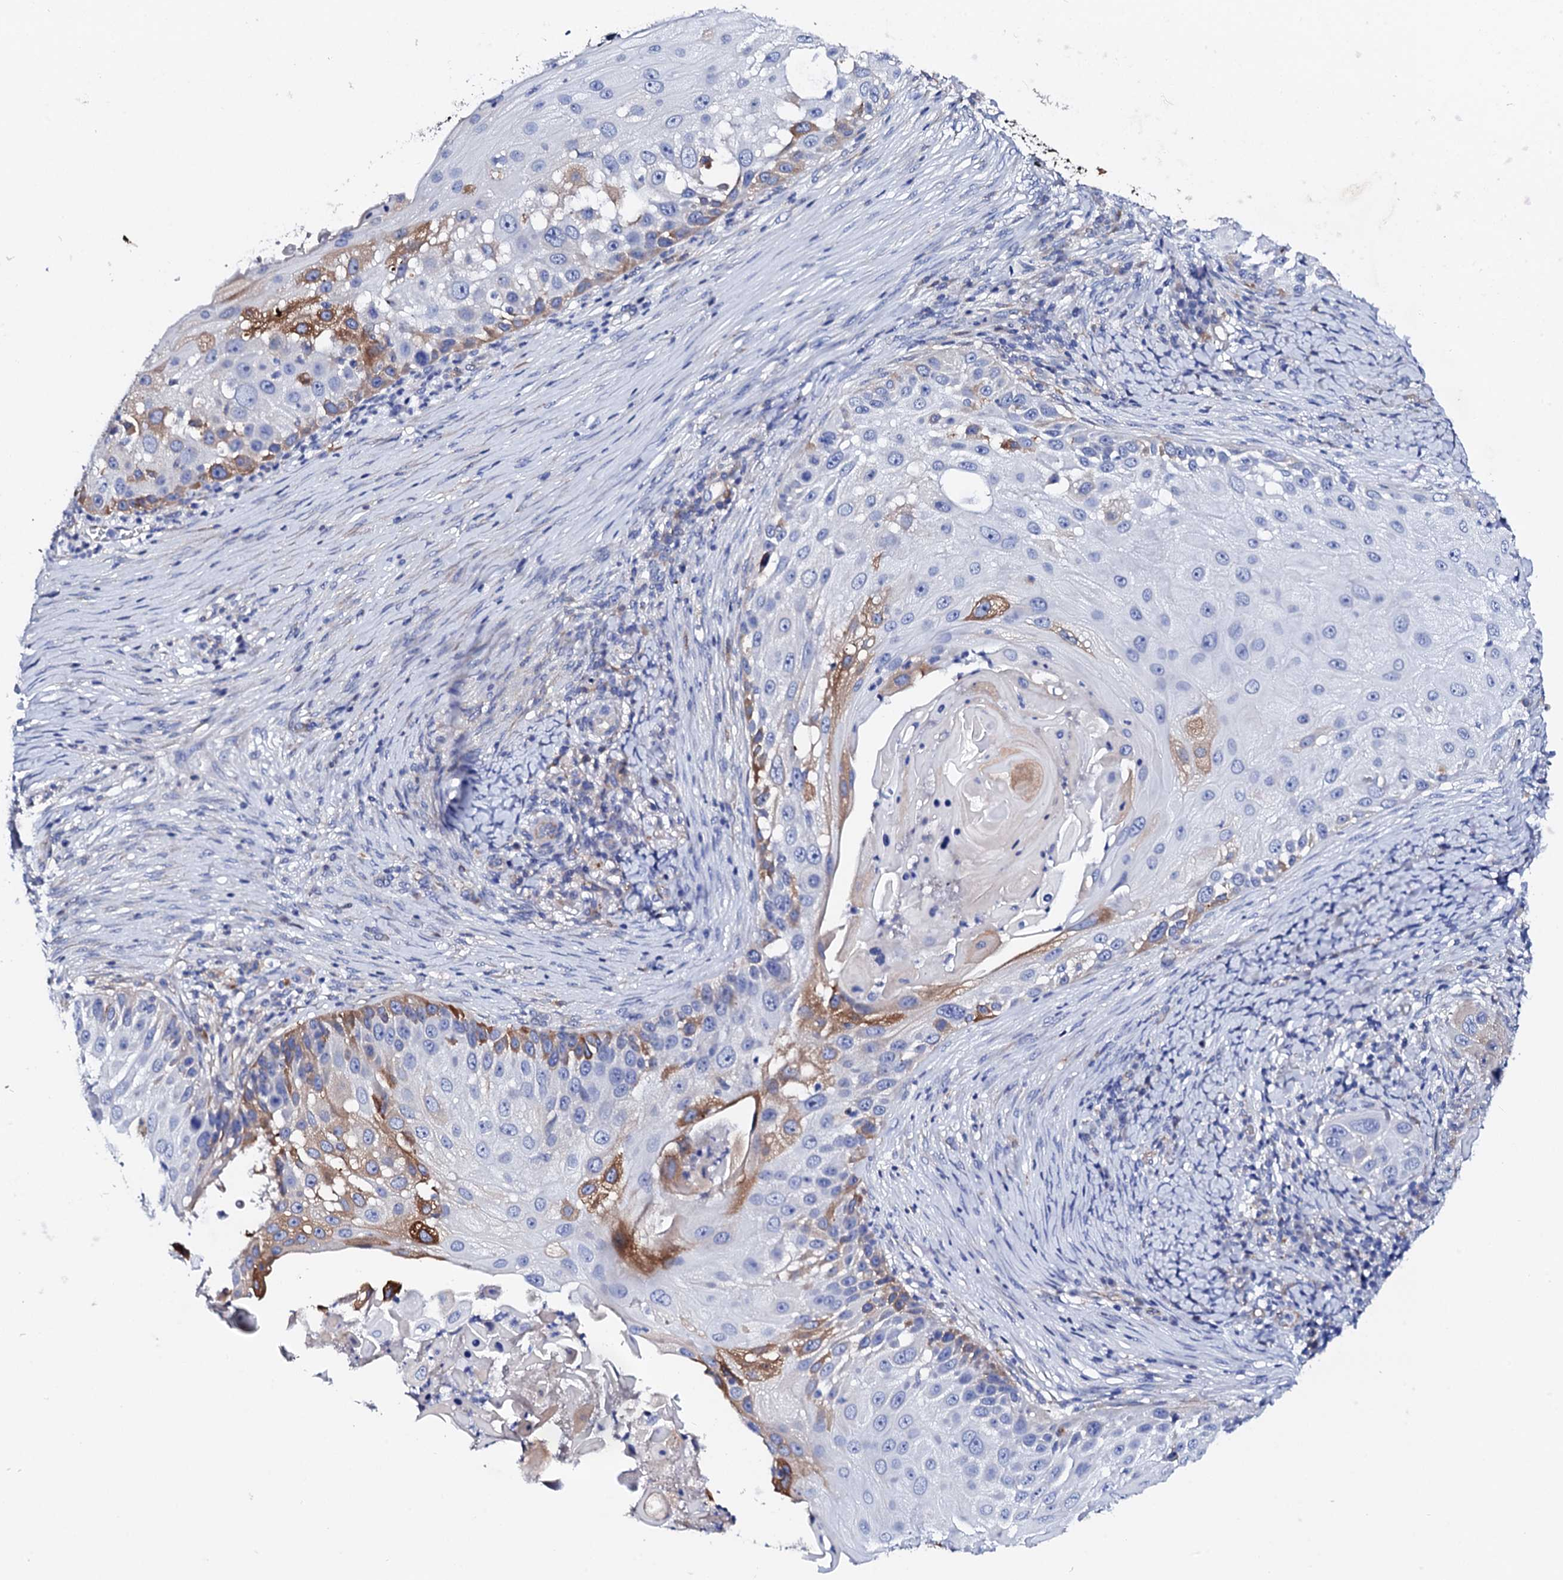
{"staining": {"intensity": "moderate", "quantity": "<25%", "location": "cytoplasmic/membranous"}, "tissue": "skin cancer", "cell_type": "Tumor cells", "image_type": "cancer", "snomed": [{"axis": "morphology", "description": "Squamous cell carcinoma, NOS"}, {"axis": "topography", "description": "Skin"}], "caption": "Tumor cells demonstrate low levels of moderate cytoplasmic/membranous staining in about <25% of cells in human skin cancer. (Stains: DAB in brown, nuclei in blue, Microscopy: brightfield microscopy at high magnification).", "gene": "GLB1L3", "patient": {"sex": "female", "age": 44}}